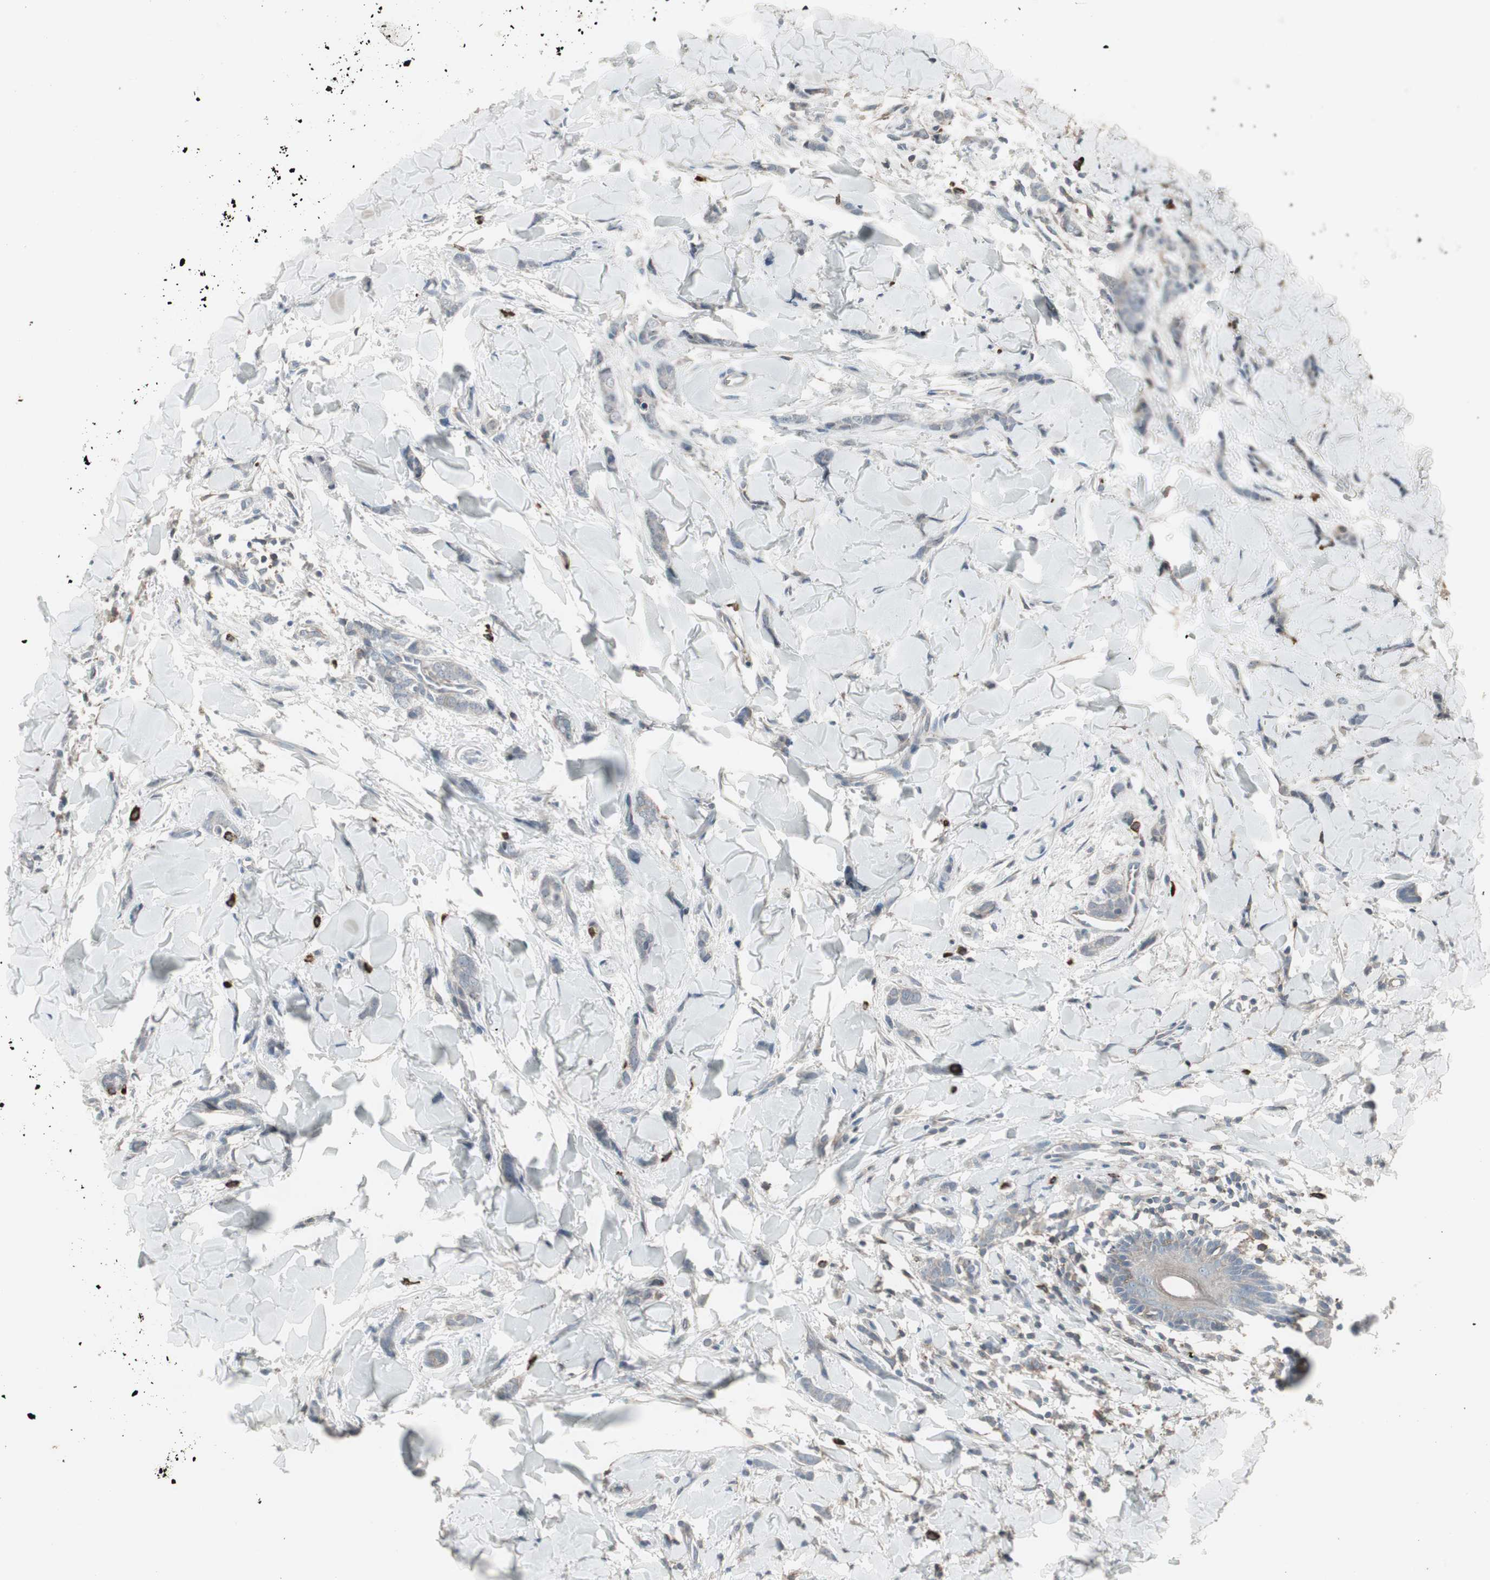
{"staining": {"intensity": "negative", "quantity": "none", "location": "none"}, "tissue": "breast cancer", "cell_type": "Tumor cells", "image_type": "cancer", "snomed": [{"axis": "morphology", "description": "Lobular carcinoma"}, {"axis": "topography", "description": "Skin"}, {"axis": "topography", "description": "Breast"}], "caption": "High power microscopy micrograph of an immunohistochemistry micrograph of breast cancer, revealing no significant staining in tumor cells. (DAB (3,3'-diaminobenzidine) immunohistochemistry (IHC) visualized using brightfield microscopy, high magnification).", "gene": "ZSCAN32", "patient": {"sex": "female", "age": 46}}